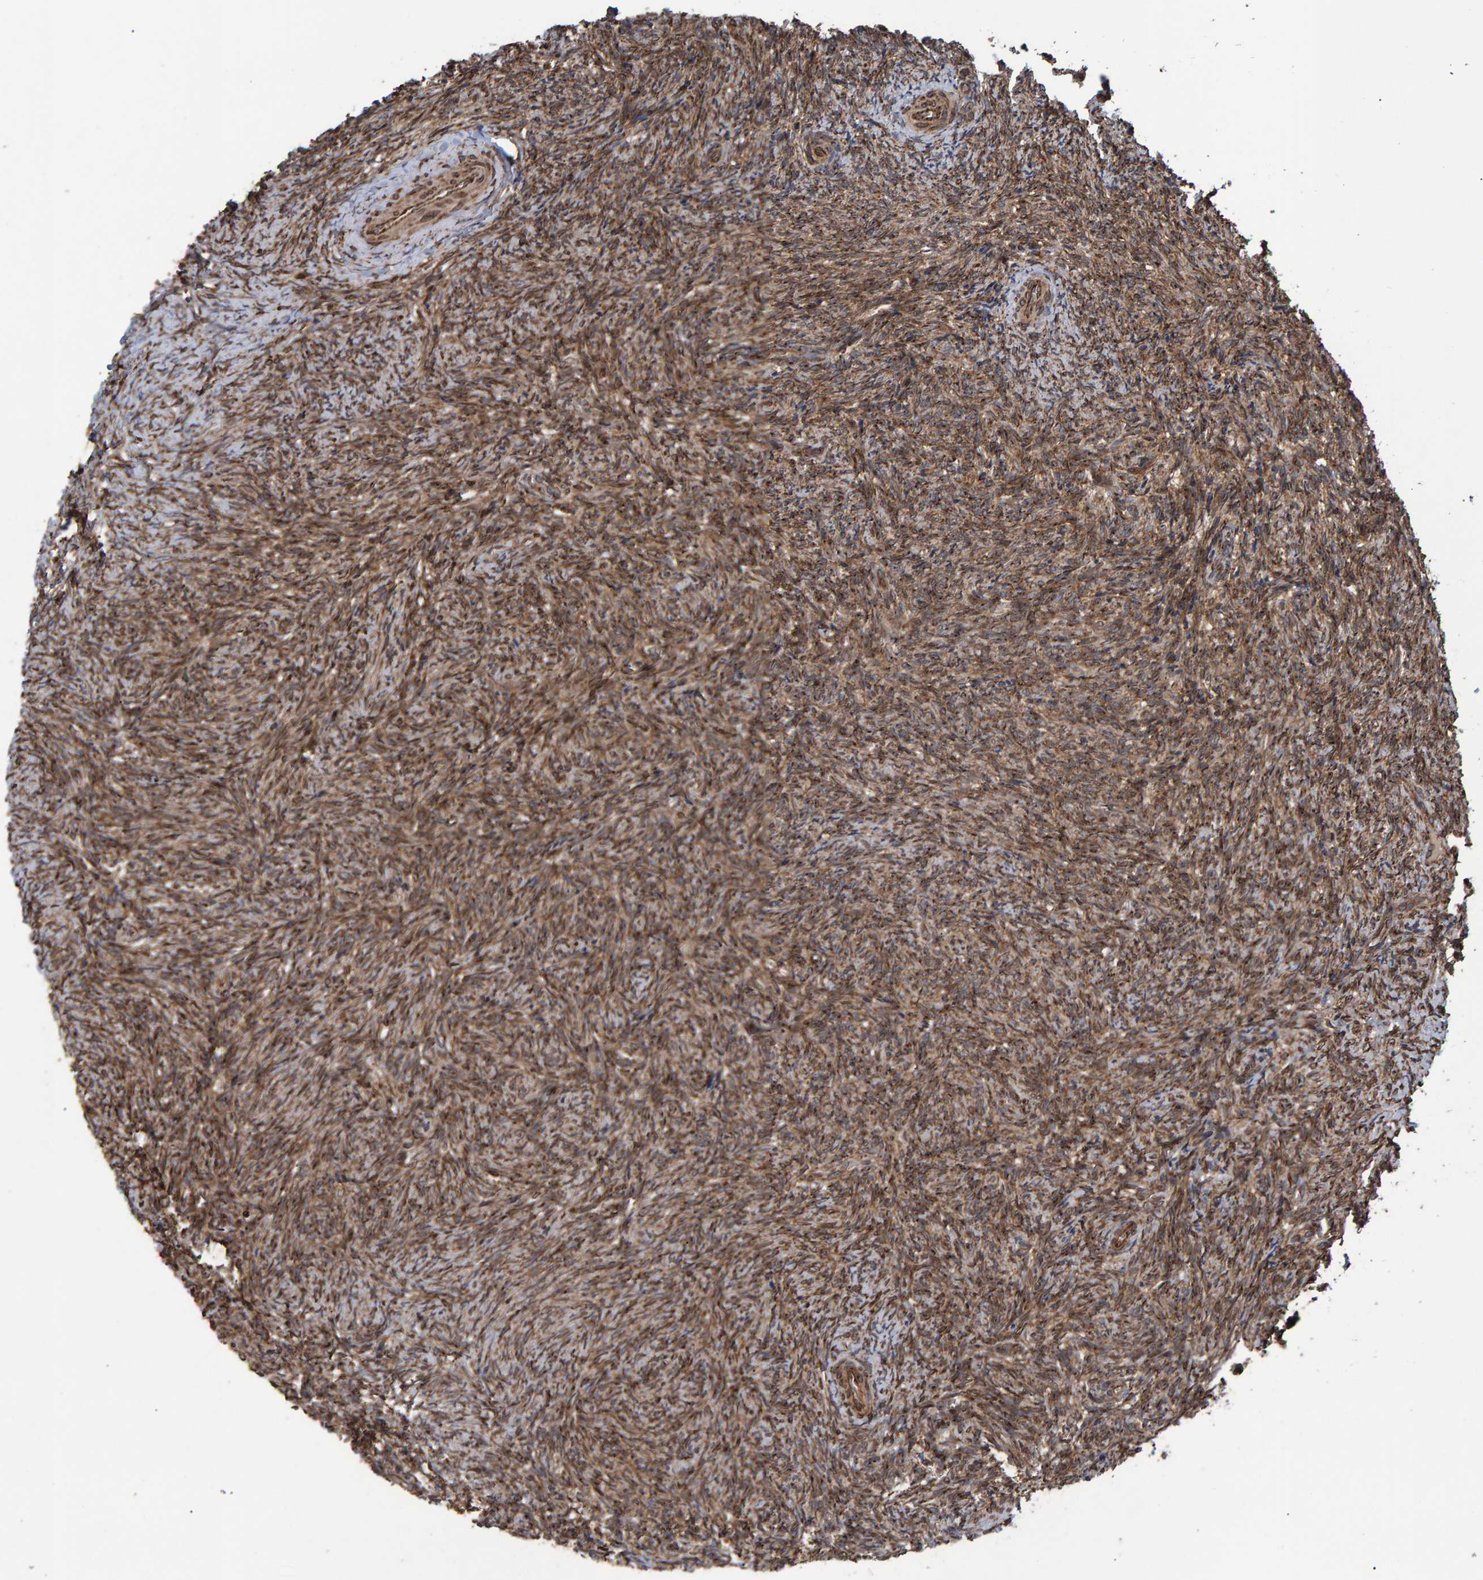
{"staining": {"intensity": "moderate", "quantity": ">75%", "location": "cytoplasmic/membranous,nuclear"}, "tissue": "ovary", "cell_type": "Follicle cells", "image_type": "normal", "snomed": [{"axis": "morphology", "description": "Normal tissue, NOS"}, {"axis": "topography", "description": "Ovary"}], "caption": "Follicle cells display moderate cytoplasmic/membranous,nuclear expression in about >75% of cells in benign ovary. Nuclei are stained in blue.", "gene": "FAM117A", "patient": {"sex": "female", "age": 41}}